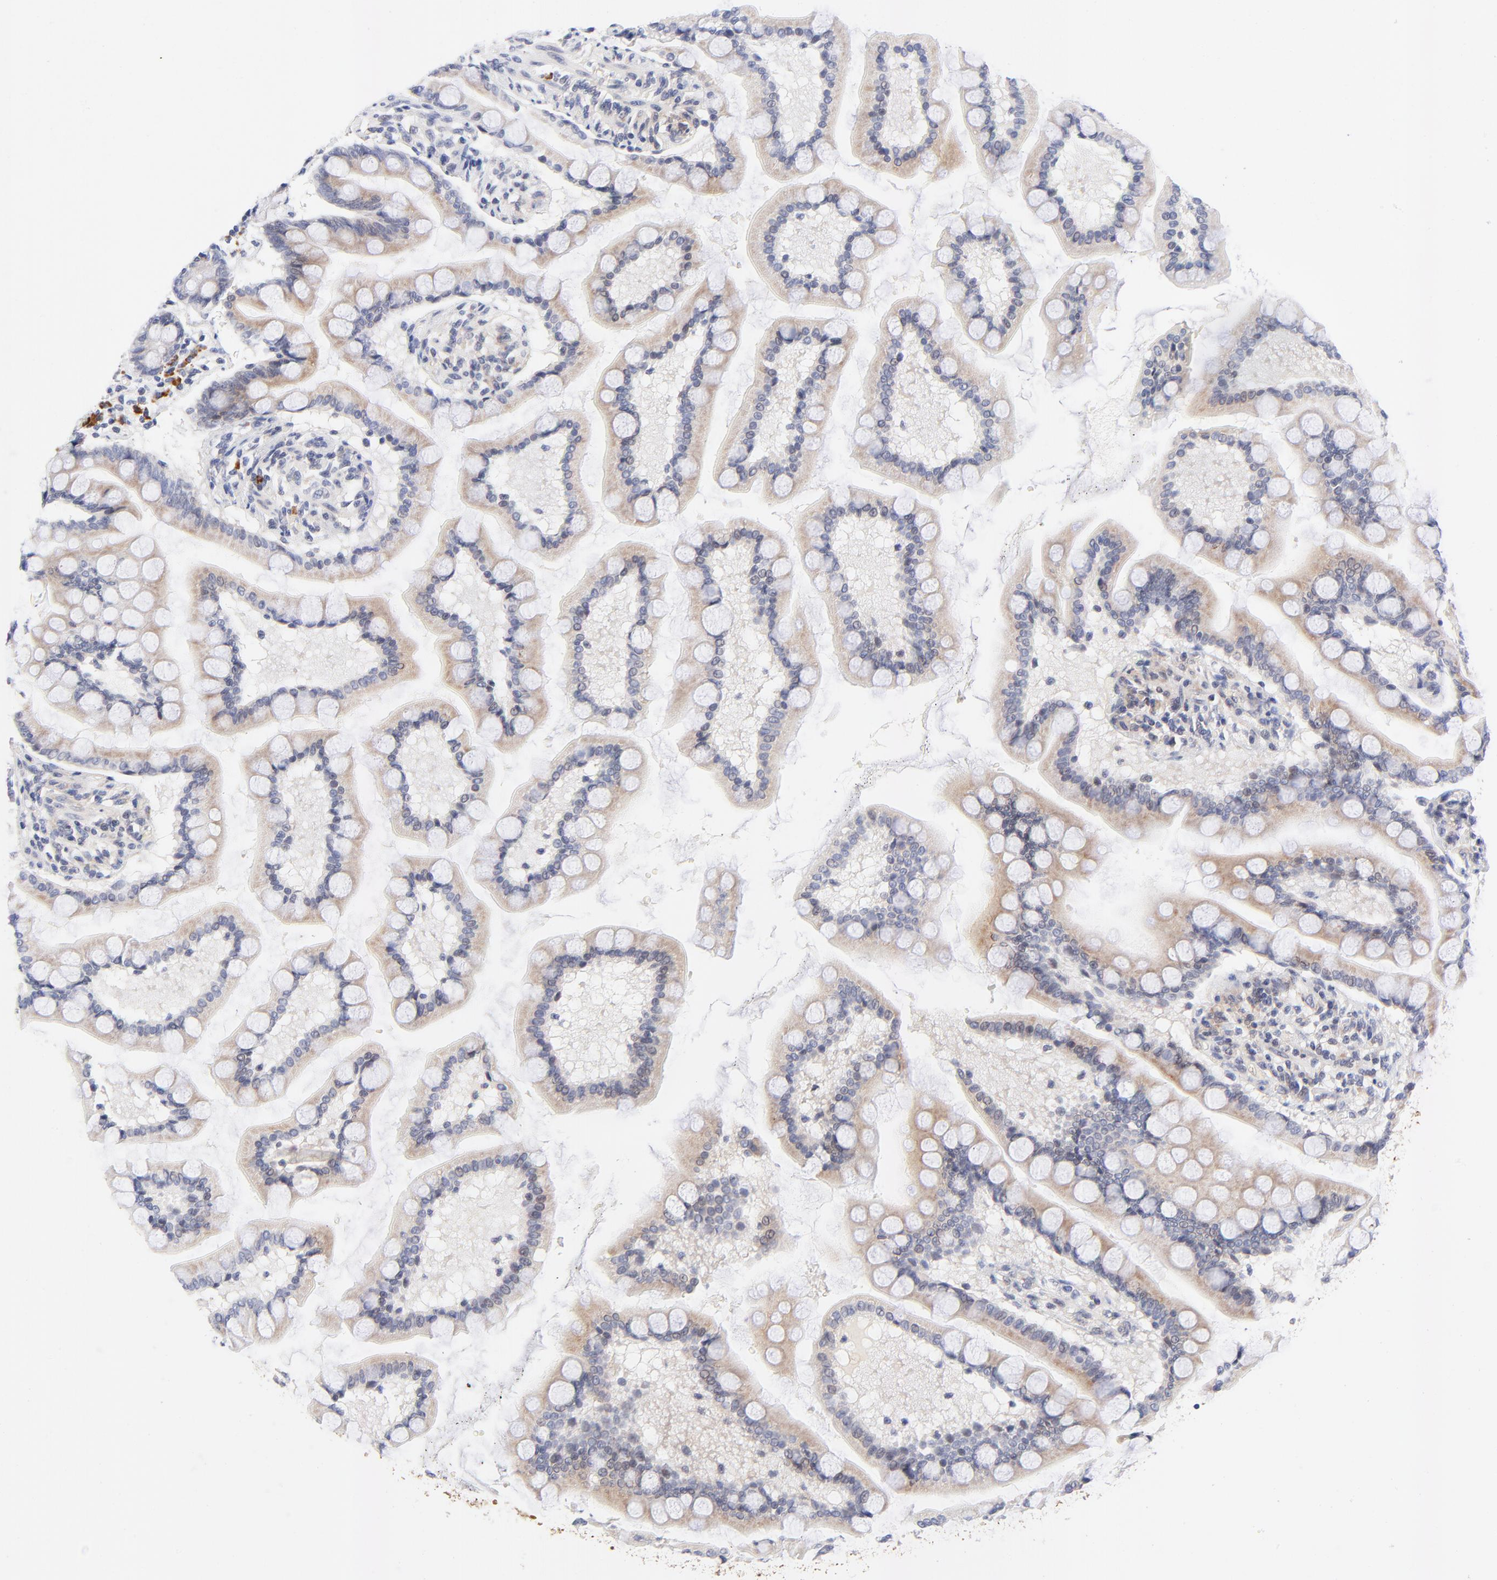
{"staining": {"intensity": "weak", "quantity": ">75%", "location": "cytoplasmic/membranous"}, "tissue": "small intestine", "cell_type": "Glandular cells", "image_type": "normal", "snomed": [{"axis": "morphology", "description": "Normal tissue, NOS"}, {"axis": "topography", "description": "Small intestine"}], "caption": "Weak cytoplasmic/membranous protein staining is present in approximately >75% of glandular cells in small intestine. Nuclei are stained in blue.", "gene": "AFF2", "patient": {"sex": "male", "age": 41}}